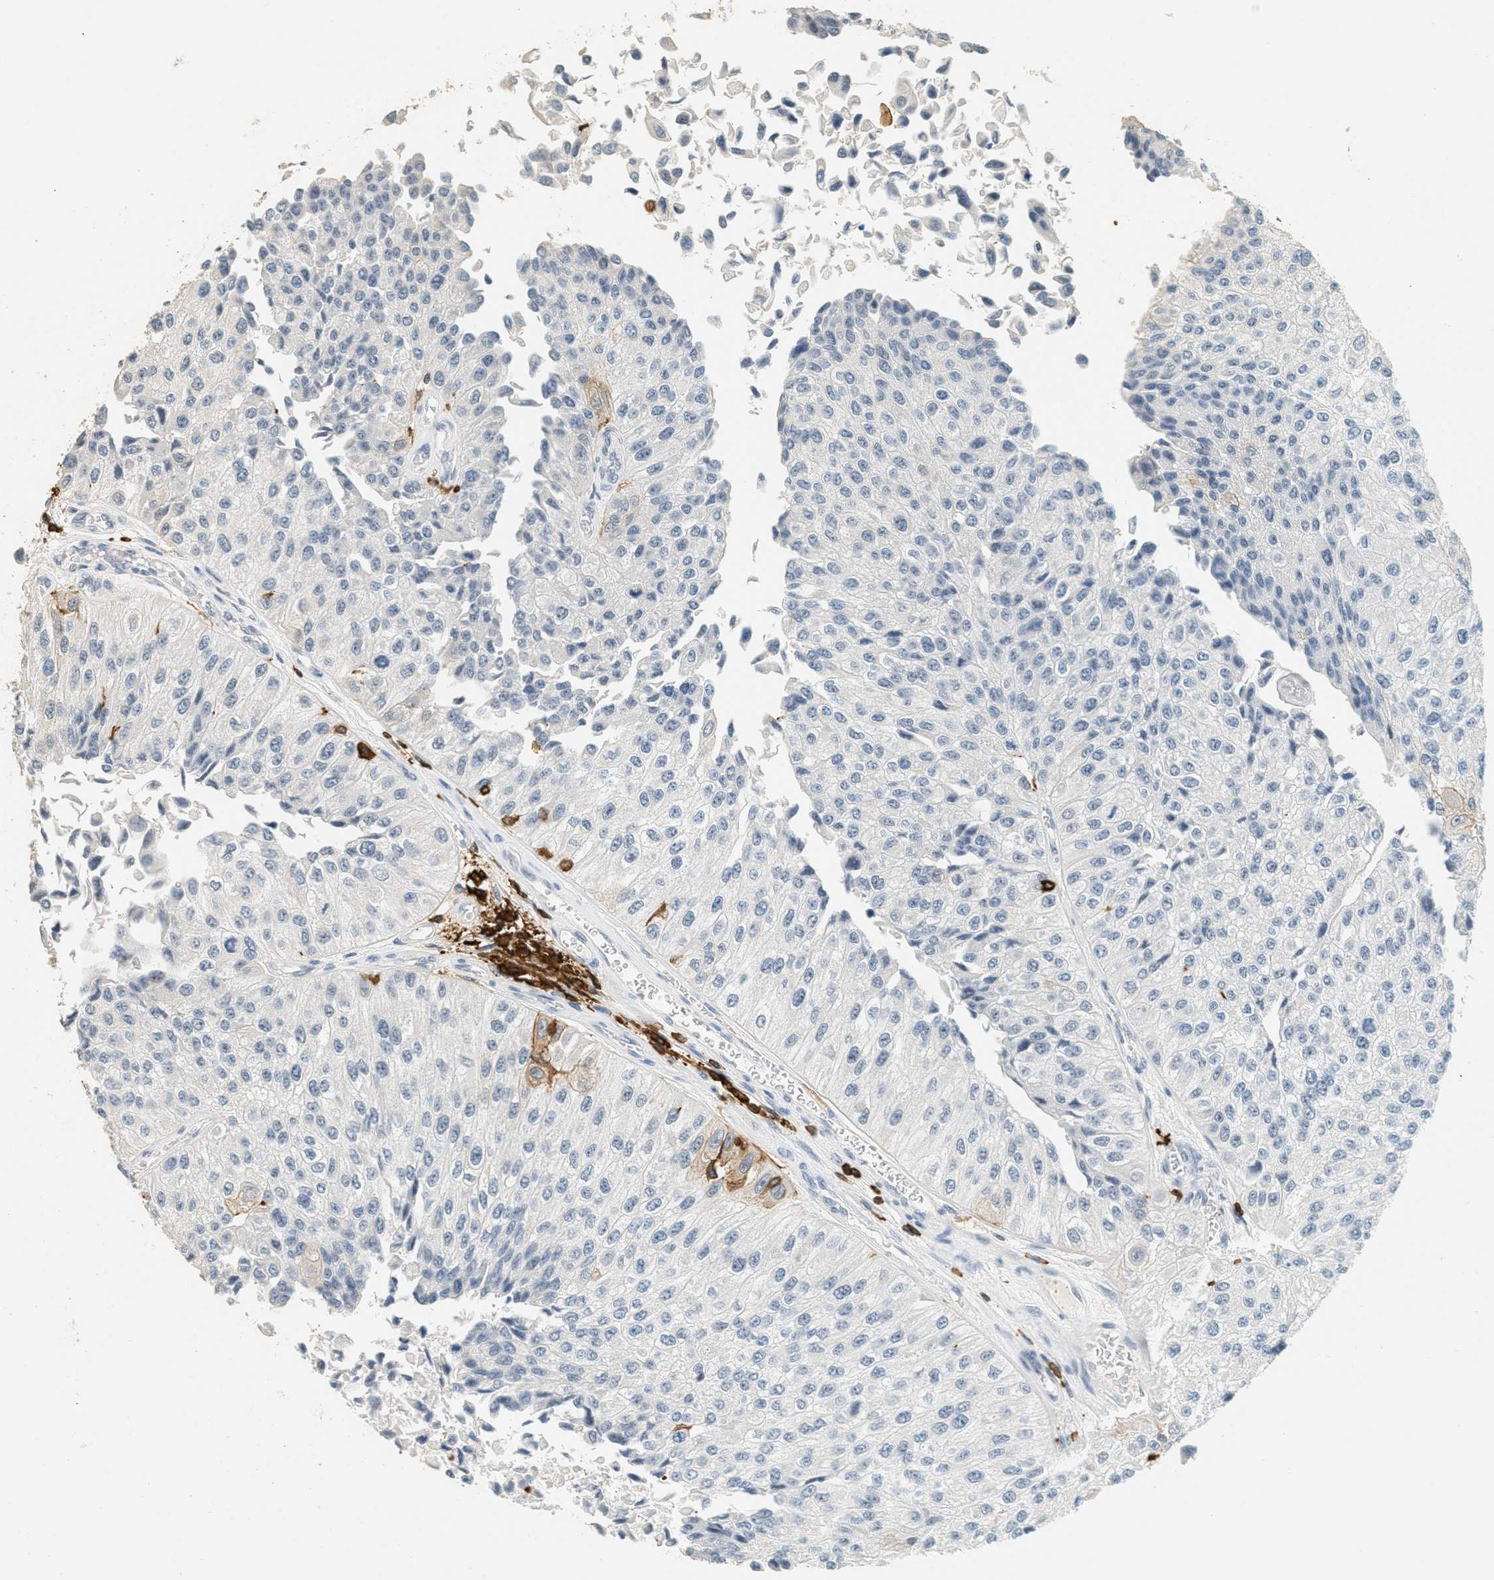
{"staining": {"intensity": "negative", "quantity": "none", "location": "none"}, "tissue": "urothelial cancer", "cell_type": "Tumor cells", "image_type": "cancer", "snomed": [{"axis": "morphology", "description": "Urothelial carcinoma, High grade"}, {"axis": "topography", "description": "Kidney"}, {"axis": "topography", "description": "Urinary bladder"}], "caption": "Photomicrograph shows no protein expression in tumor cells of urothelial cancer tissue.", "gene": "LSP1", "patient": {"sex": "male", "age": 77}}